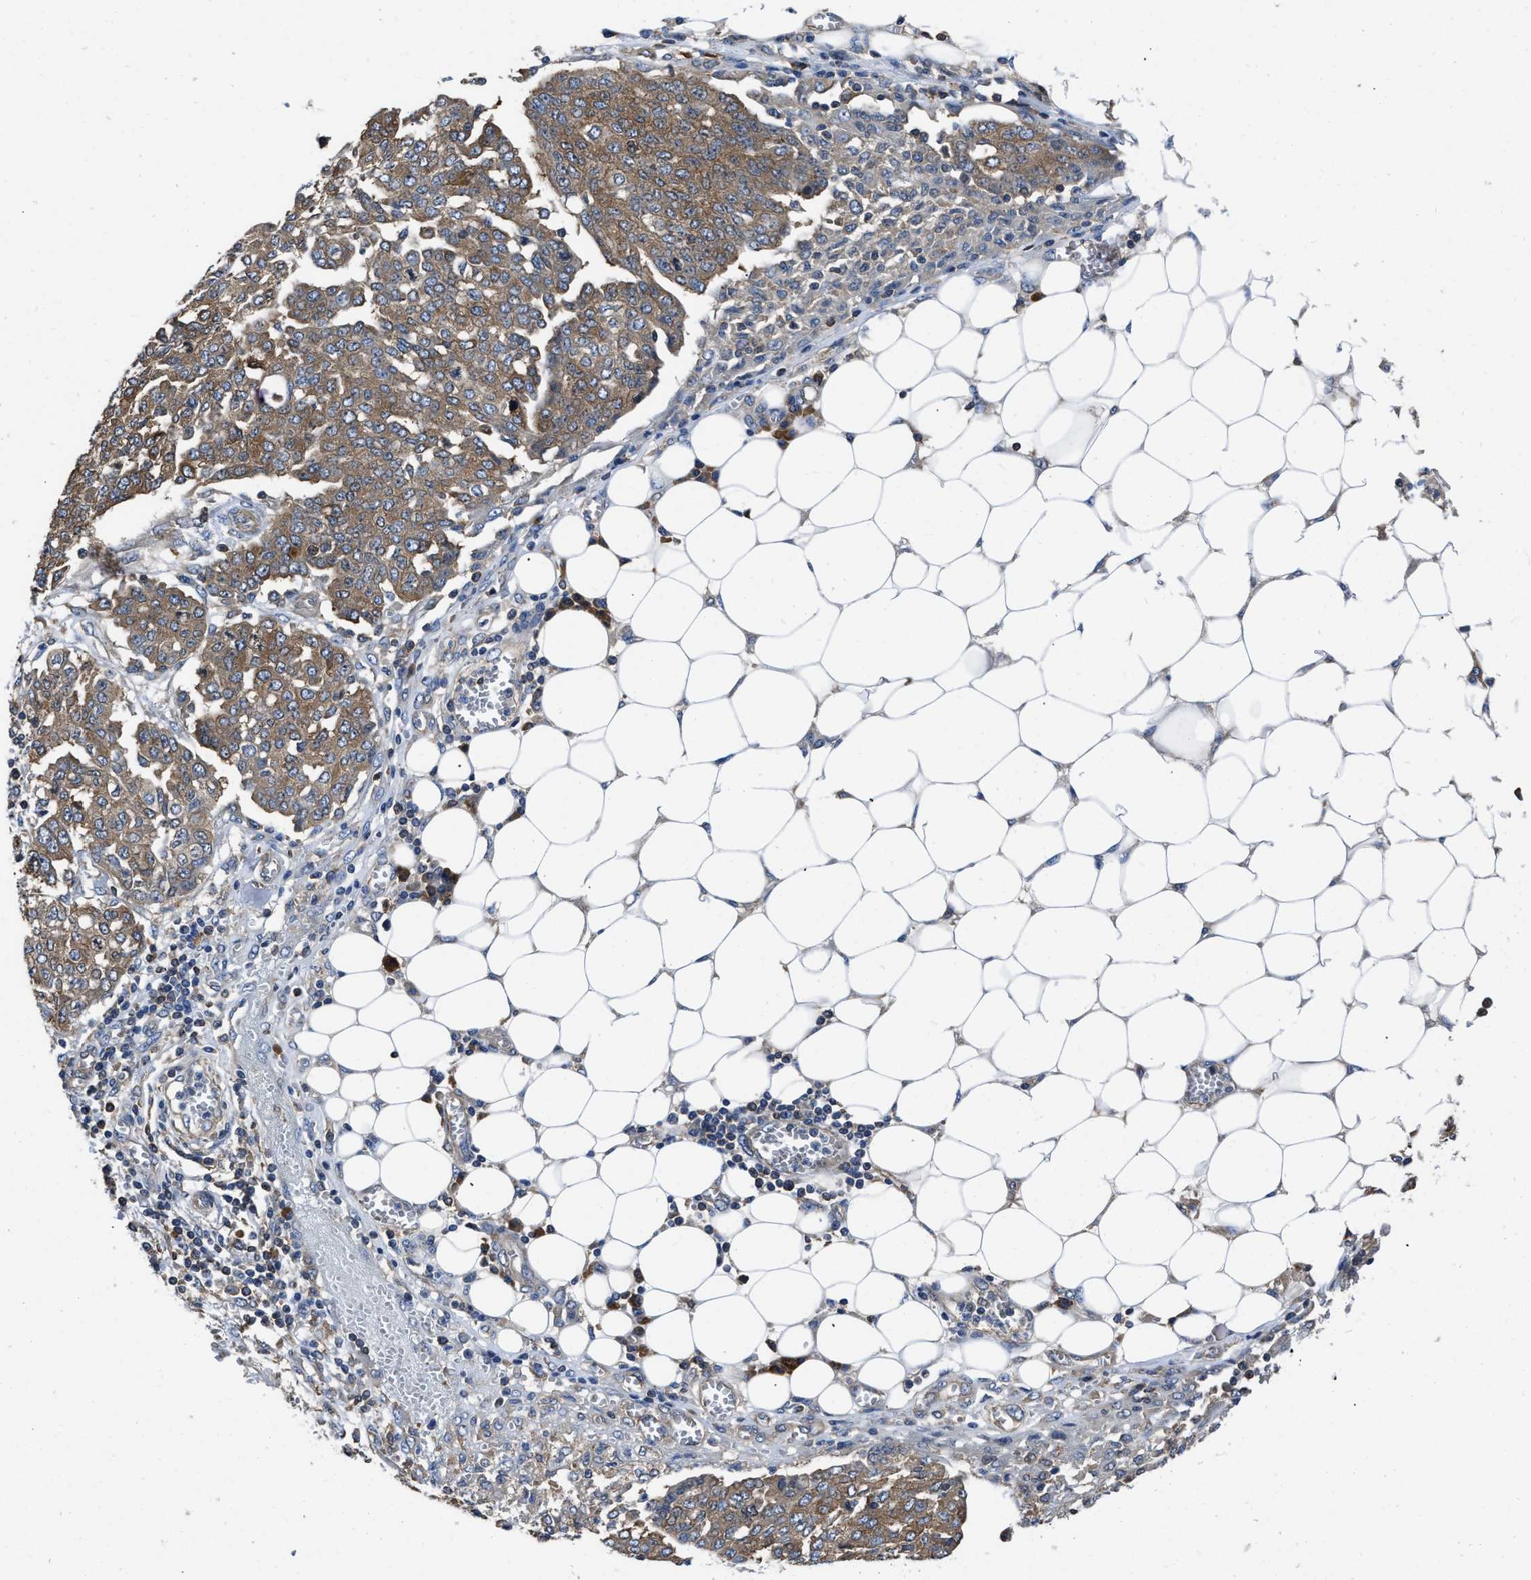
{"staining": {"intensity": "moderate", "quantity": ">75%", "location": "cytoplasmic/membranous"}, "tissue": "ovarian cancer", "cell_type": "Tumor cells", "image_type": "cancer", "snomed": [{"axis": "morphology", "description": "Cystadenocarcinoma, serous, NOS"}, {"axis": "topography", "description": "Soft tissue"}, {"axis": "topography", "description": "Ovary"}], "caption": "Immunohistochemistry of human ovarian cancer (serous cystadenocarcinoma) exhibits medium levels of moderate cytoplasmic/membranous positivity in approximately >75% of tumor cells.", "gene": "YARS1", "patient": {"sex": "female", "age": 57}}